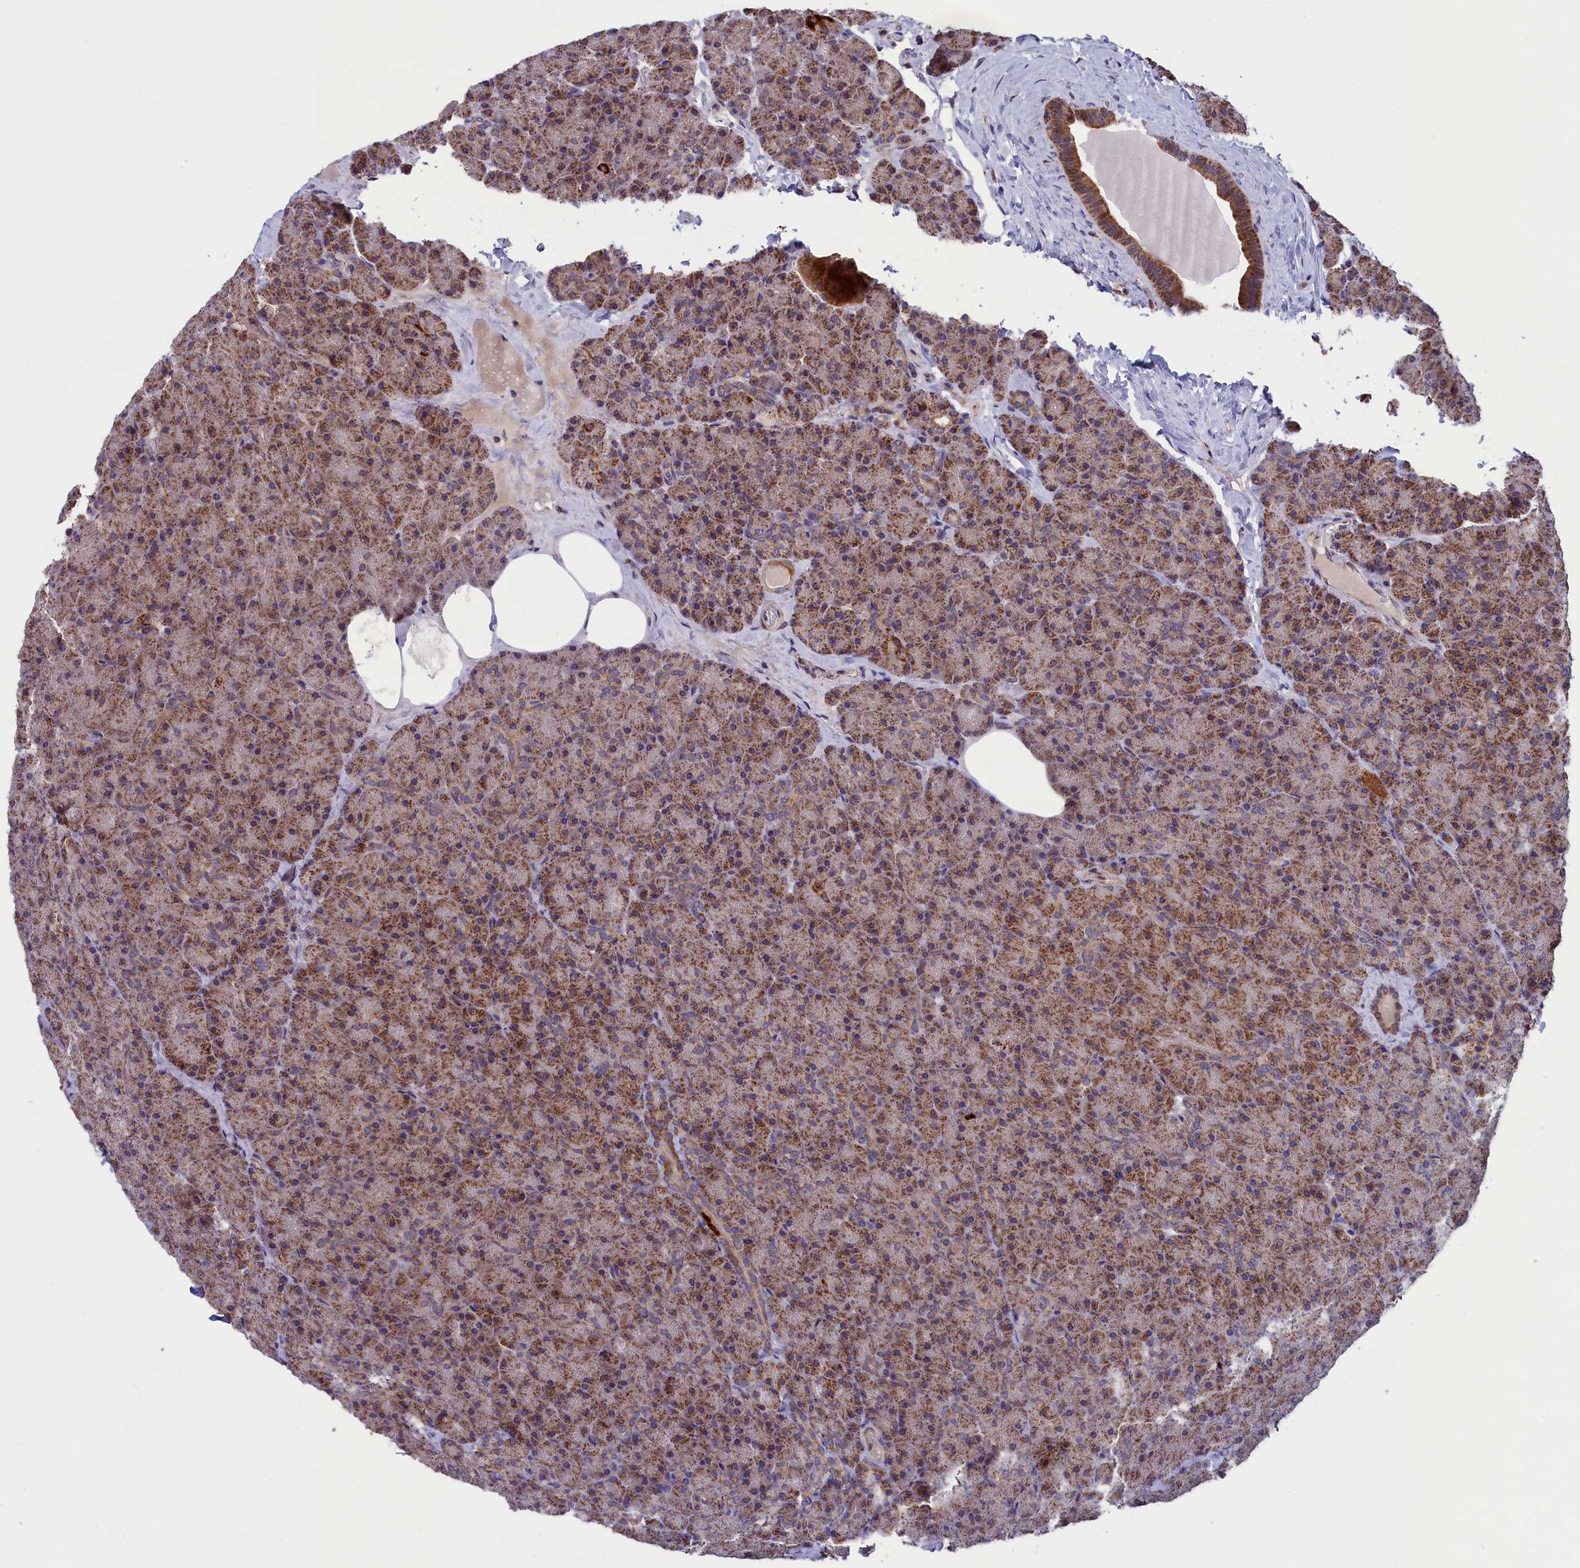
{"staining": {"intensity": "moderate", "quantity": ">75%", "location": "cytoplasmic/membranous"}, "tissue": "pancreas", "cell_type": "Exocrine glandular cells", "image_type": "normal", "snomed": [{"axis": "morphology", "description": "Normal tissue, NOS"}, {"axis": "topography", "description": "Pancreas"}], "caption": "Pancreas was stained to show a protein in brown. There is medium levels of moderate cytoplasmic/membranous expression in about >75% of exocrine glandular cells.", "gene": "TIMM44", "patient": {"sex": "male", "age": 36}}